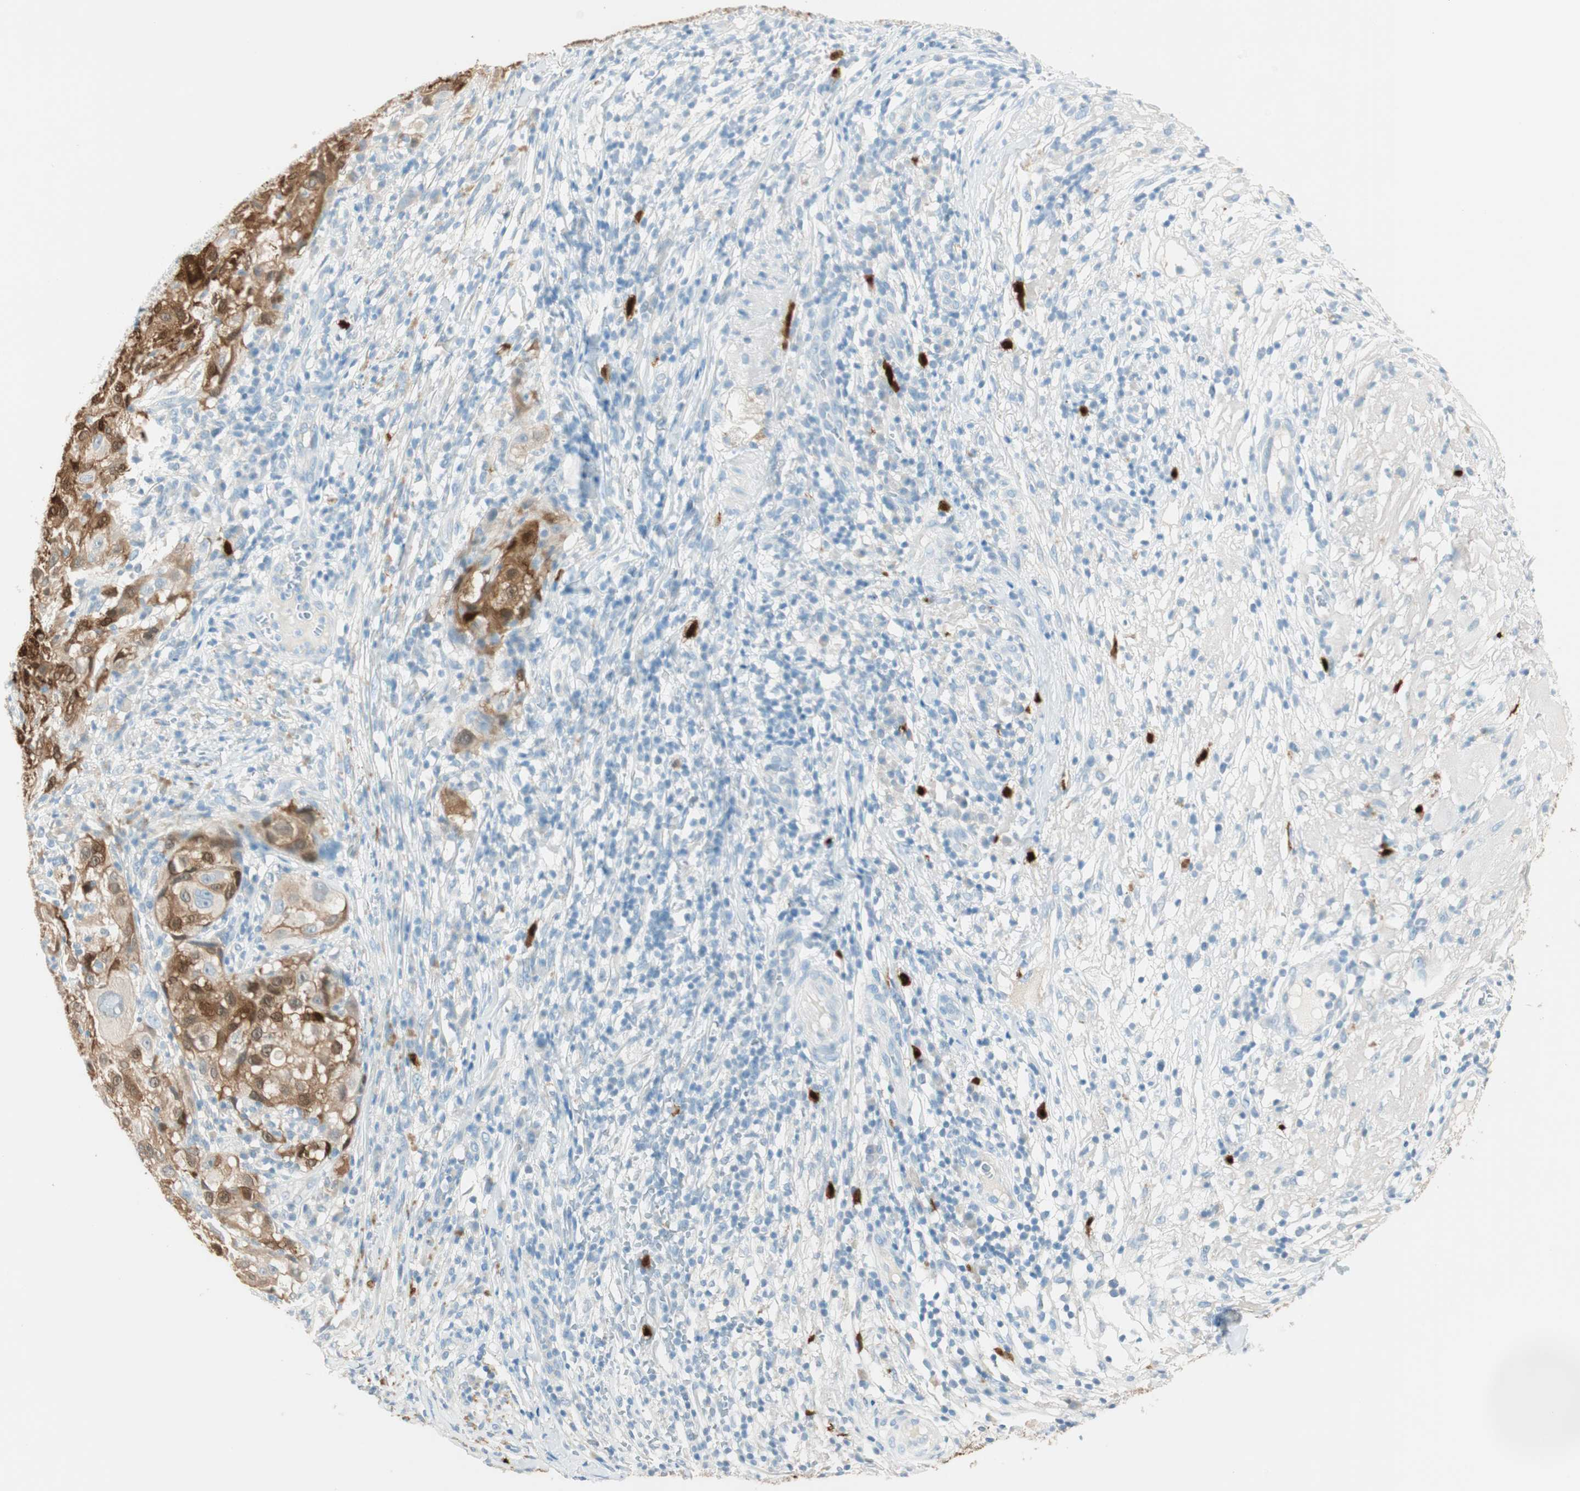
{"staining": {"intensity": "strong", "quantity": ">75%", "location": "cytoplasmic/membranous,nuclear"}, "tissue": "melanoma", "cell_type": "Tumor cells", "image_type": "cancer", "snomed": [{"axis": "morphology", "description": "Necrosis, NOS"}, {"axis": "morphology", "description": "Malignant melanoma, NOS"}, {"axis": "topography", "description": "Skin"}], "caption": "The immunohistochemical stain shows strong cytoplasmic/membranous and nuclear positivity in tumor cells of malignant melanoma tissue. The protein is shown in brown color, while the nuclei are stained blue.", "gene": "HPGD", "patient": {"sex": "female", "age": 87}}